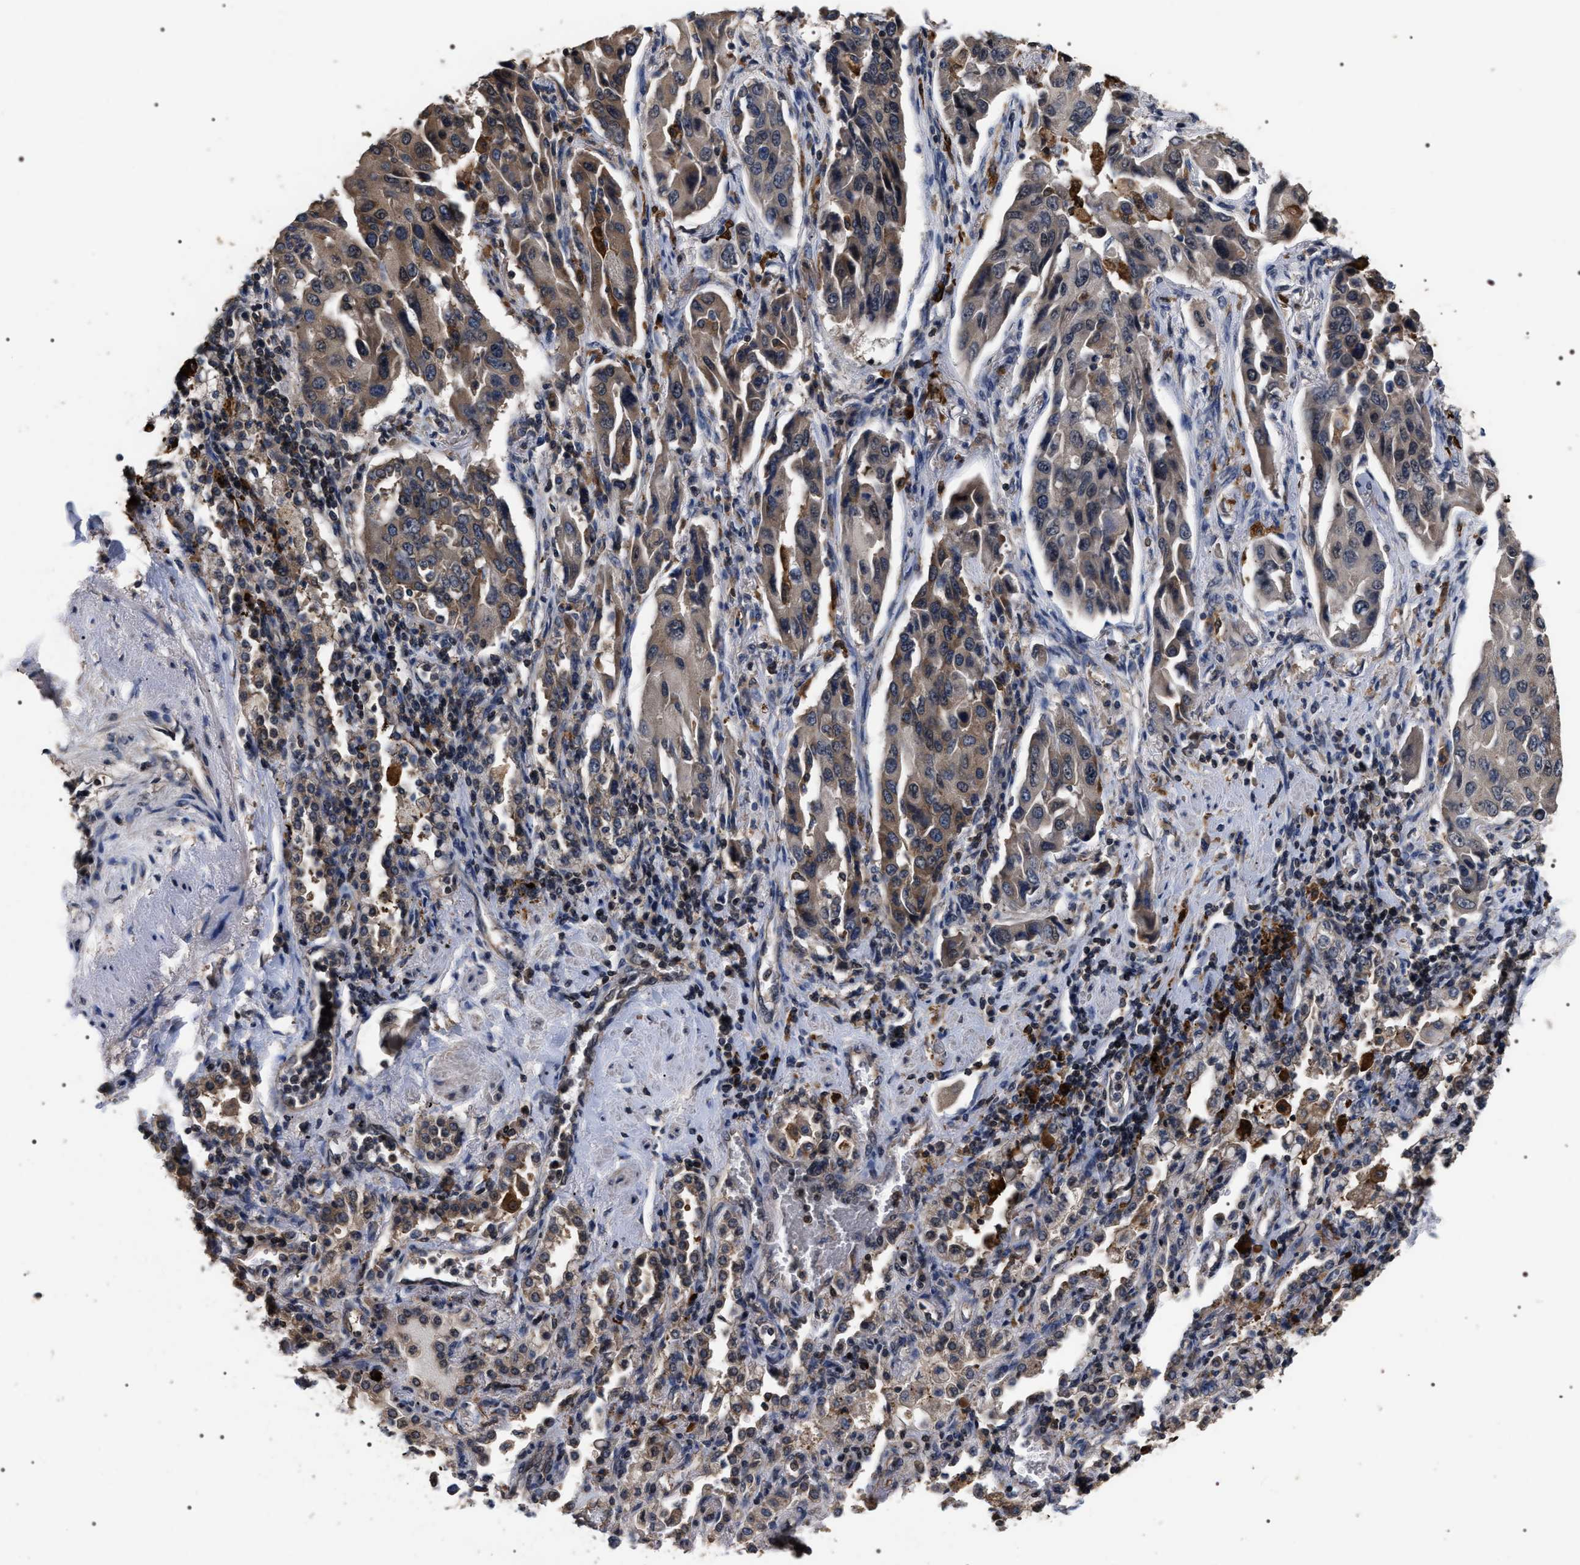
{"staining": {"intensity": "moderate", "quantity": ">75%", "location": "cytoplasmic/membranous"}, "tissue": "lung cancer", "cell_type": "Tumor cells", "image_type": "cancer", "snomed": [{"axis": "morphology", "description": "Adenocarcinoma, NOS"}, {"axis": "topography", "description": "Lung"}], "caption": "Lung cancer stained with IHC exhibits moderate cytoplasmic/membranous positivity in approximately >75% of tumor cells.", "gene": "UPF3A", "patient": {"sex": "female", "age": 65}}